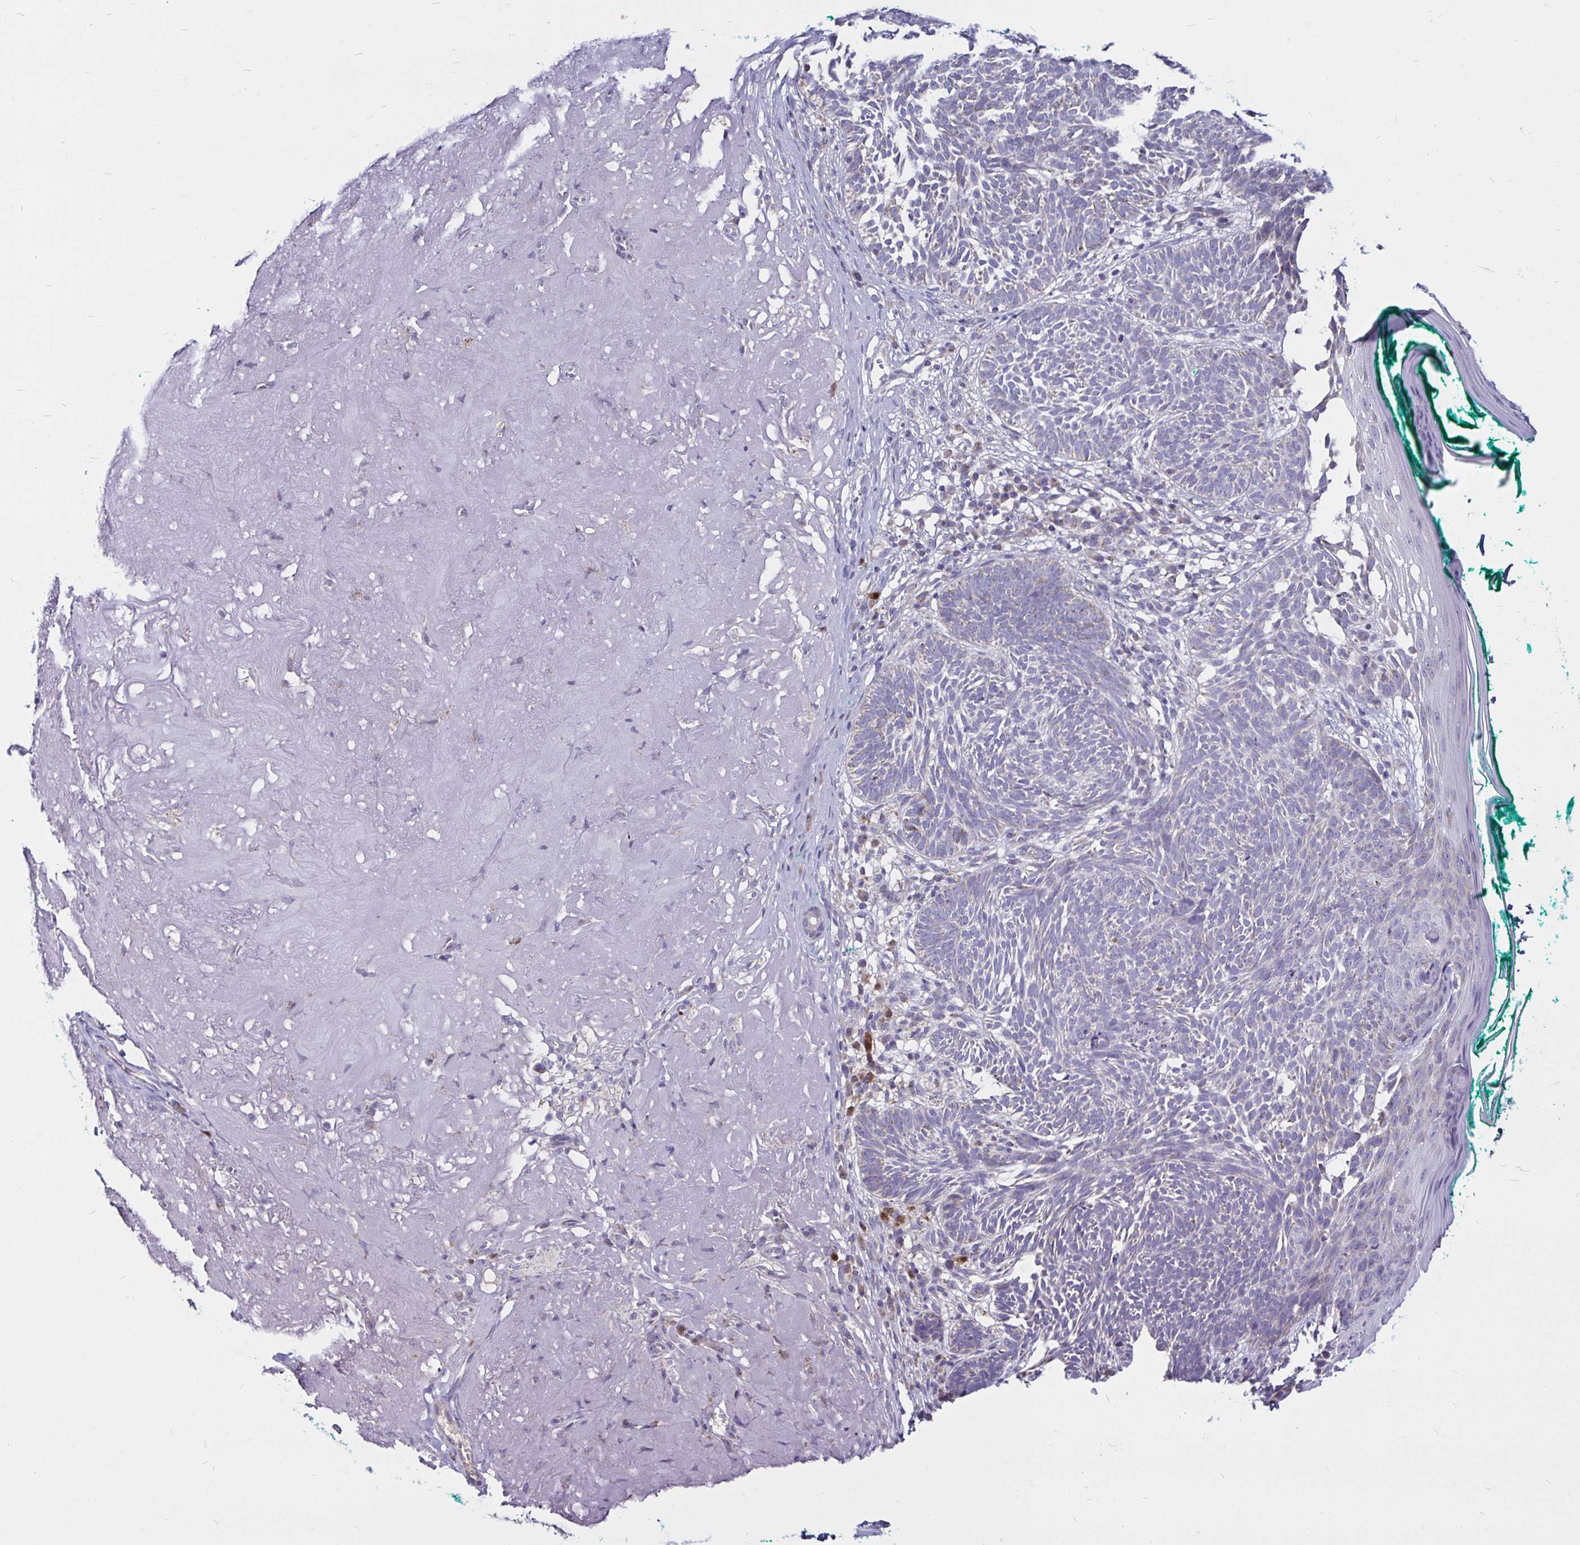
{"staining": {"intensity": "negative", "quantity": "none", "location": "none"}, "tissue": "skin cancer", "cell_type": "Tumor cells", "image_type": "cancer", "snomed": [{"axis": "morphology", "description": "Basal cell carcinoma"}, {"axis": "topography", "description": "Skin"}, {"axis": "topography", "description": "Skin of face"}], "caption": "Immunohistochemical staining of skin cancer reveals no significant staining in tumor cells.", "gene": "PGAM2", "patient": {"sex": "female", "age": 80}}